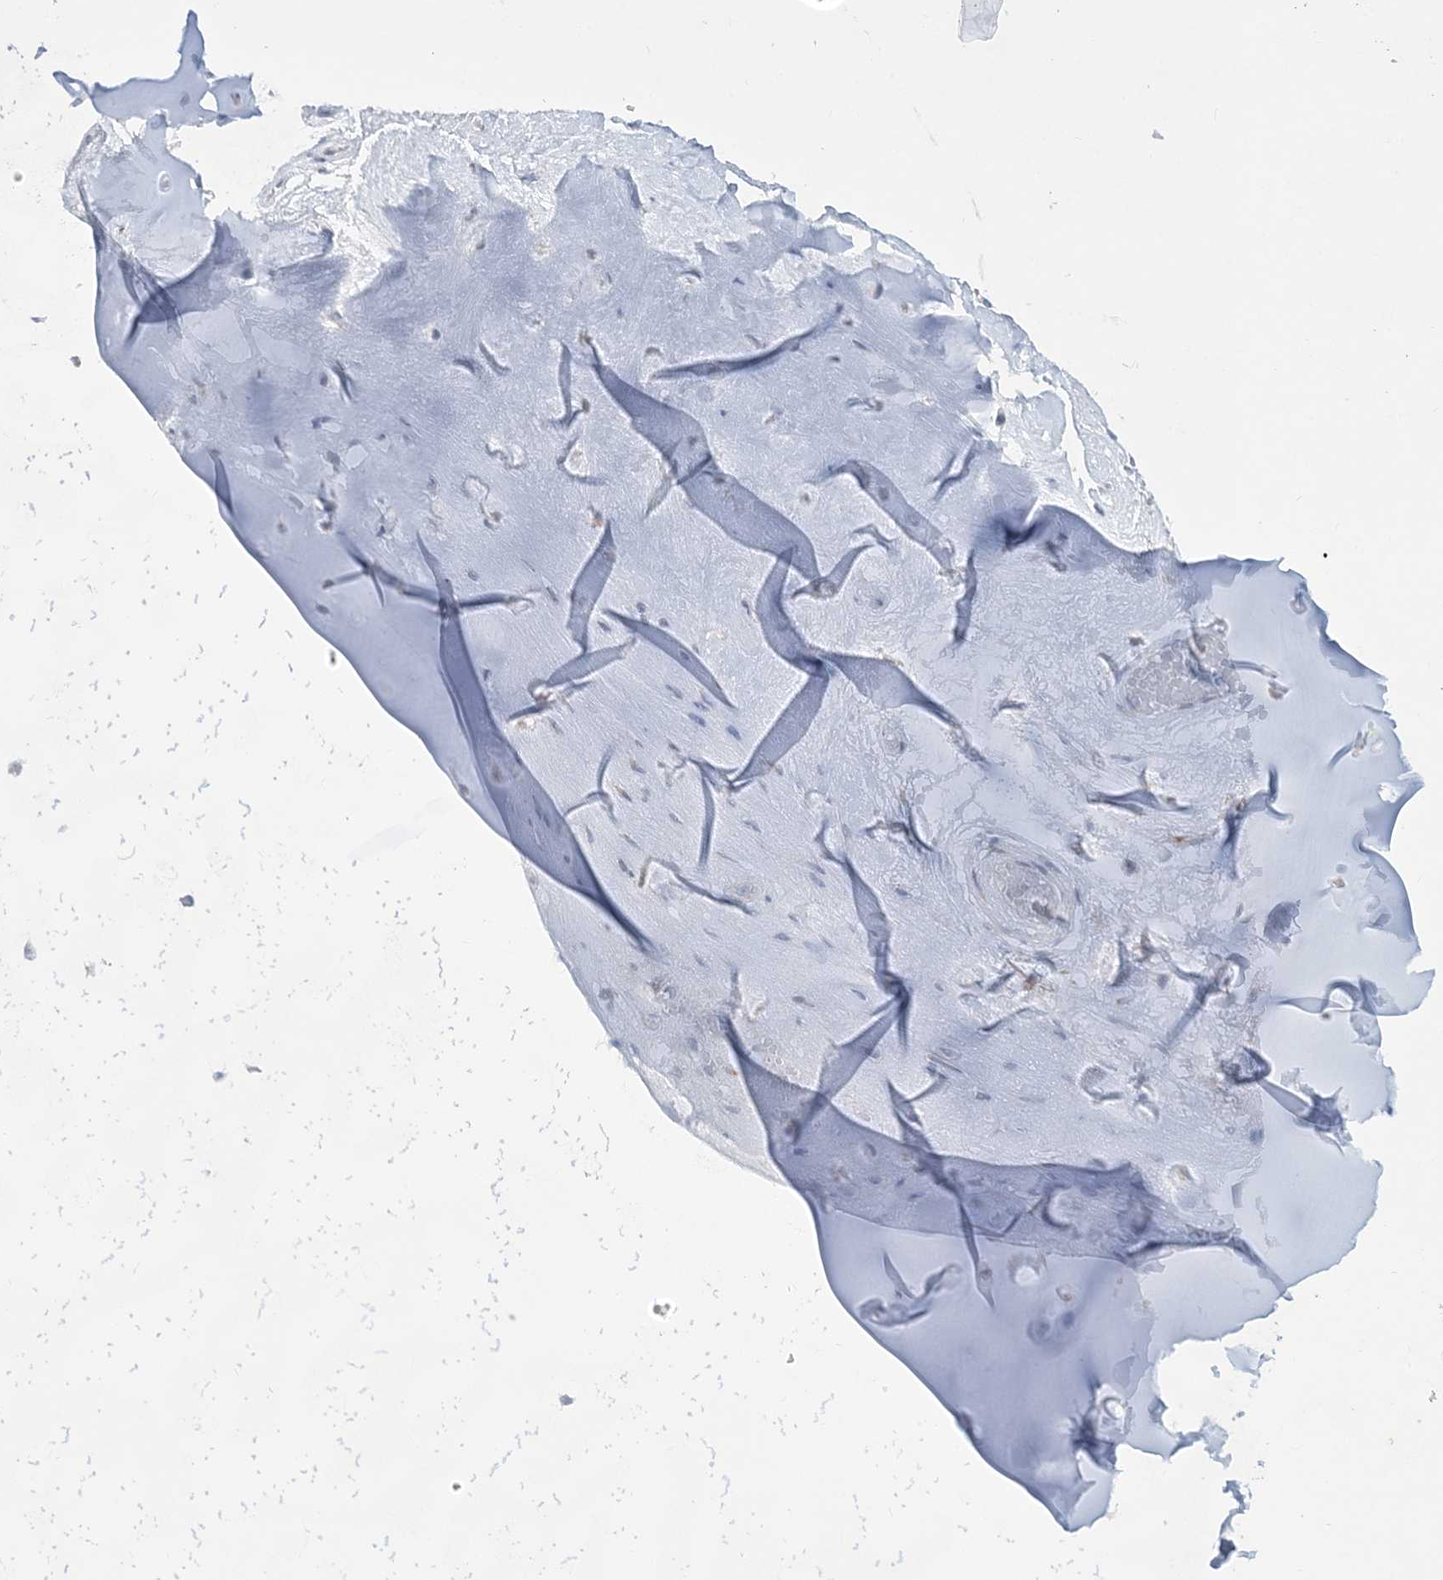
{"staining": {"intensity": "negative", "quantity": "none", "location": "none"}, "tissue": "adipose tissue", "cell_type": "Adipocytes", "image_type": "normal", "snomed": [{"axis": "morphology", "description": "Normal tissue, NOS"}, {"axis": "morphology", "description": "Basal cell carcinoma"}, {"axis": "topography", "description": "Cartilage tissue"}, {"axis": "topography", "description": "Nasopharynx"}, {"axis": "topography", "description": "Oral tissue"}], "caption": "Immunohistochemical staining of unremarkable adipose tissue displays no significant staining in adipocytes.", "gene": "TBC1D7", "patient": {"sex": "female", "age": 77}}